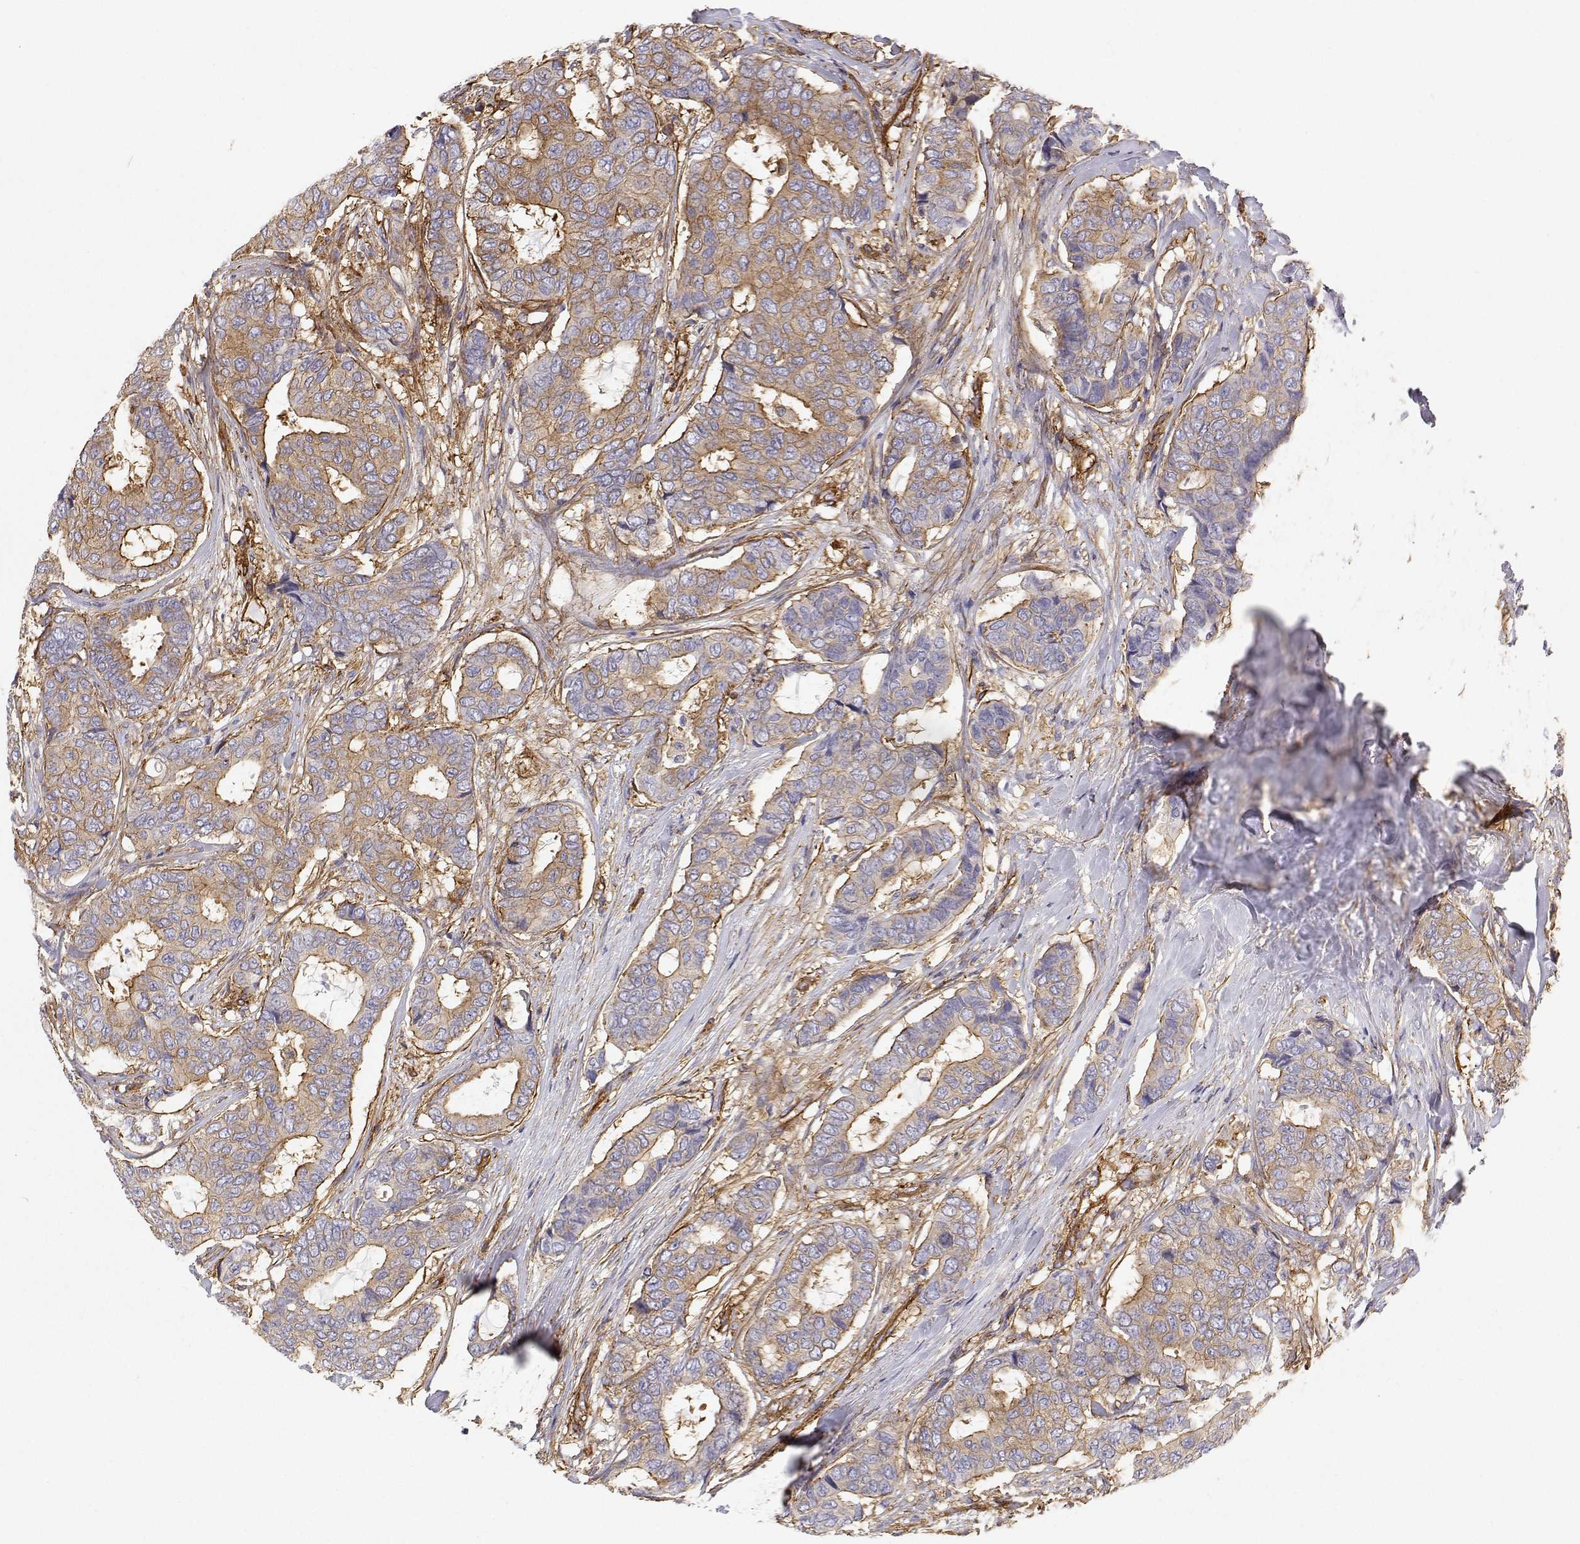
{"staining": {"intensity": "moderate", "quantity": "25%-75%", "location": "cytoplasmic/membranous"}, "tissue": "breast cancer", "cell_type": "Tumor cells", "image_type": "cancer", "snomed": [{"axis": "morphology", "description": "Duct carcinoma"}, {"axis": "topography", "description": "Breast"}], "caption": "Immunohistochemical staining of breast intraductal carcinoma demonstrates medium levels of moderate cytoplasmic/membranous protein expression in about 25%-75% of tumor cells.", "gene": "MYH9", "patient": {"sex": "female", "age": 75}}